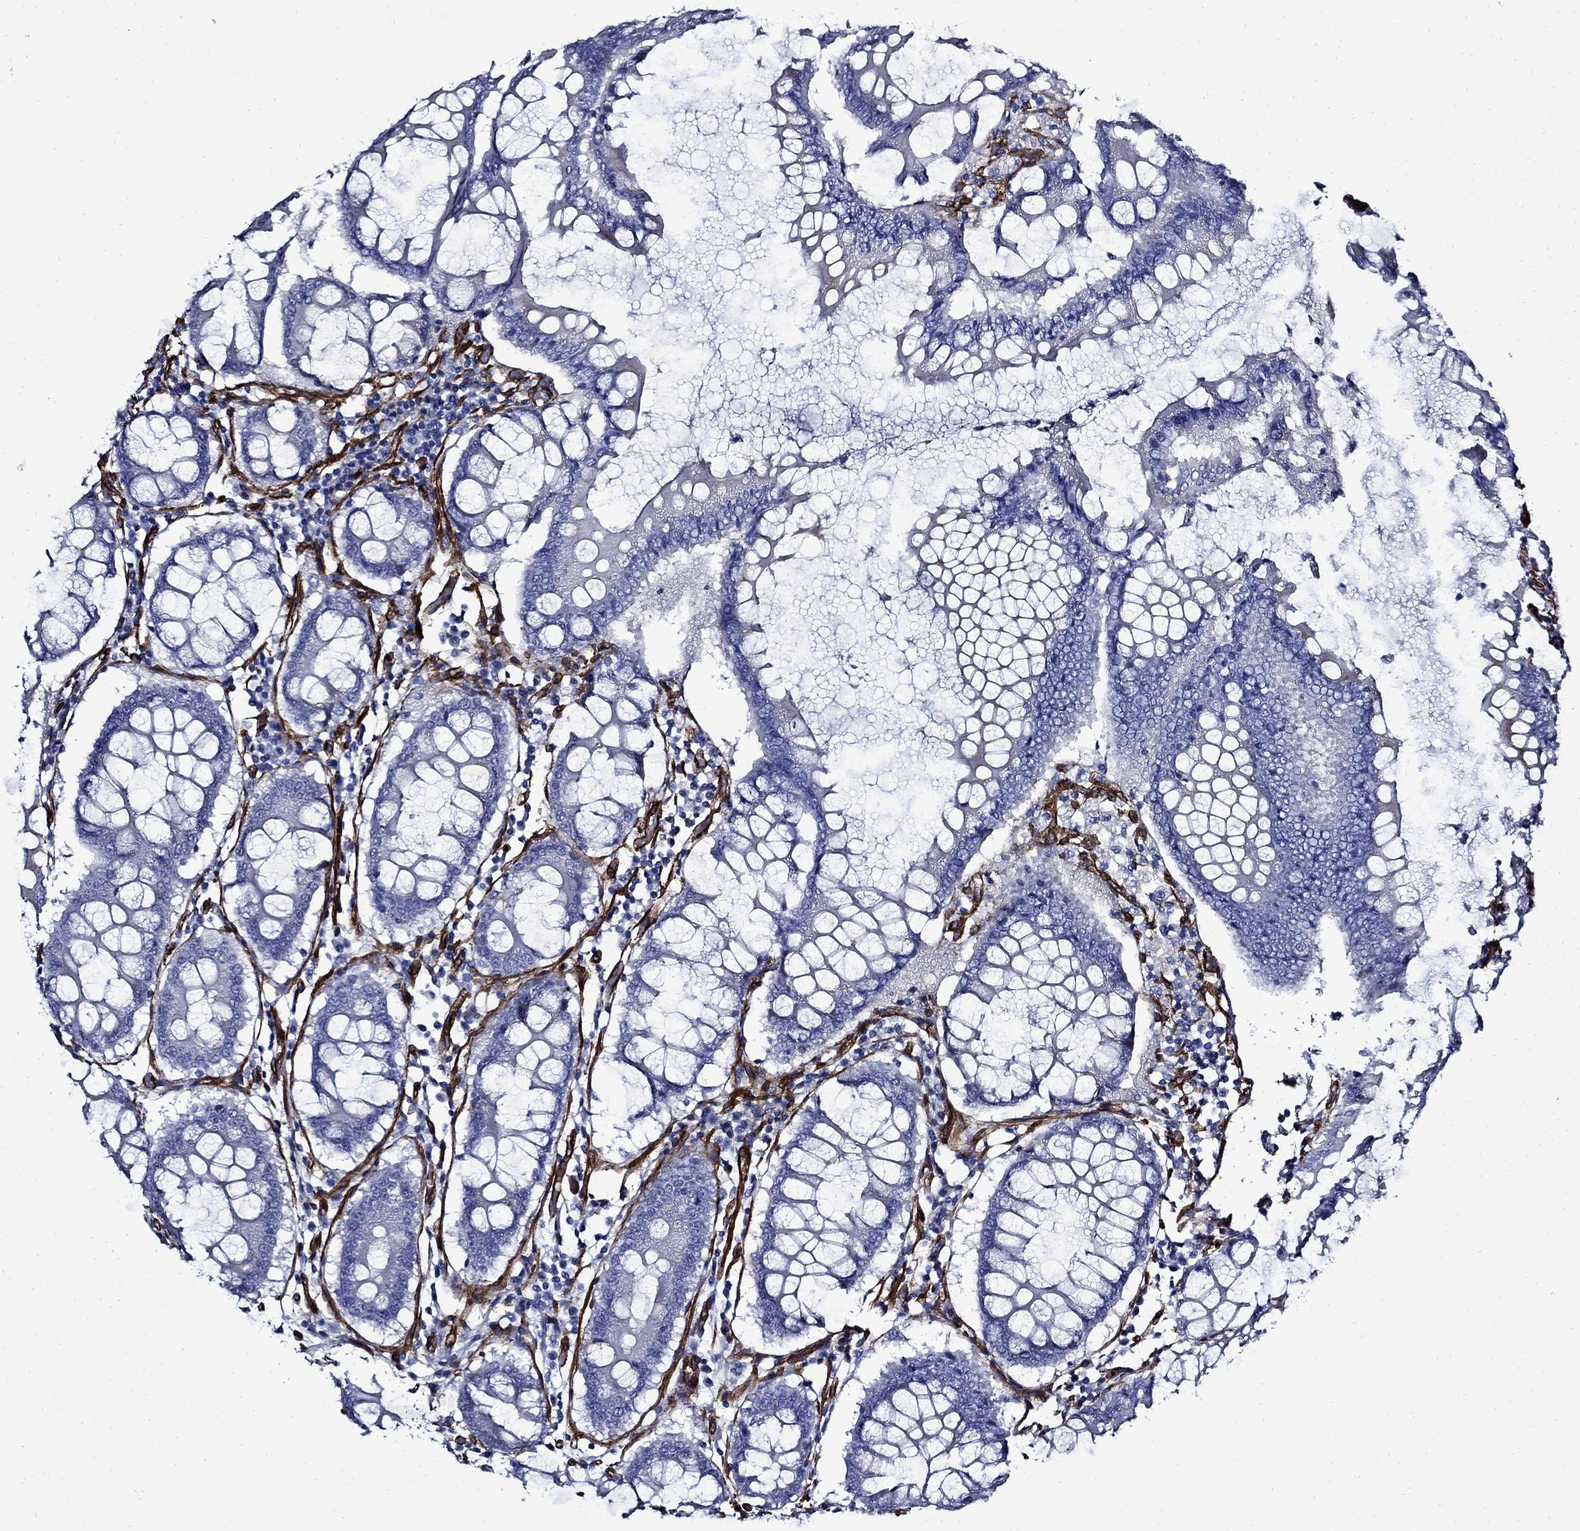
{"staining": {"intensity": "negative", "quantity": "none", "location": "none"}, "tissue": "colorectal cancer", "cell_type": "Tumor cells", "image_type": "cancer", "snomed": [{"axis": "morphology", "description": "Adenocarcinoma, NOS"}, {"axis": "topography", "description": "Colon"}], "caption": "Immunohistochemistry photomicrograph of adenocarcinoma (colorectal) stained for a protein (brown), which displays no expression in tumor cells.", "gene": "VTN", "patient": {"sex": "female", "age": 82}}